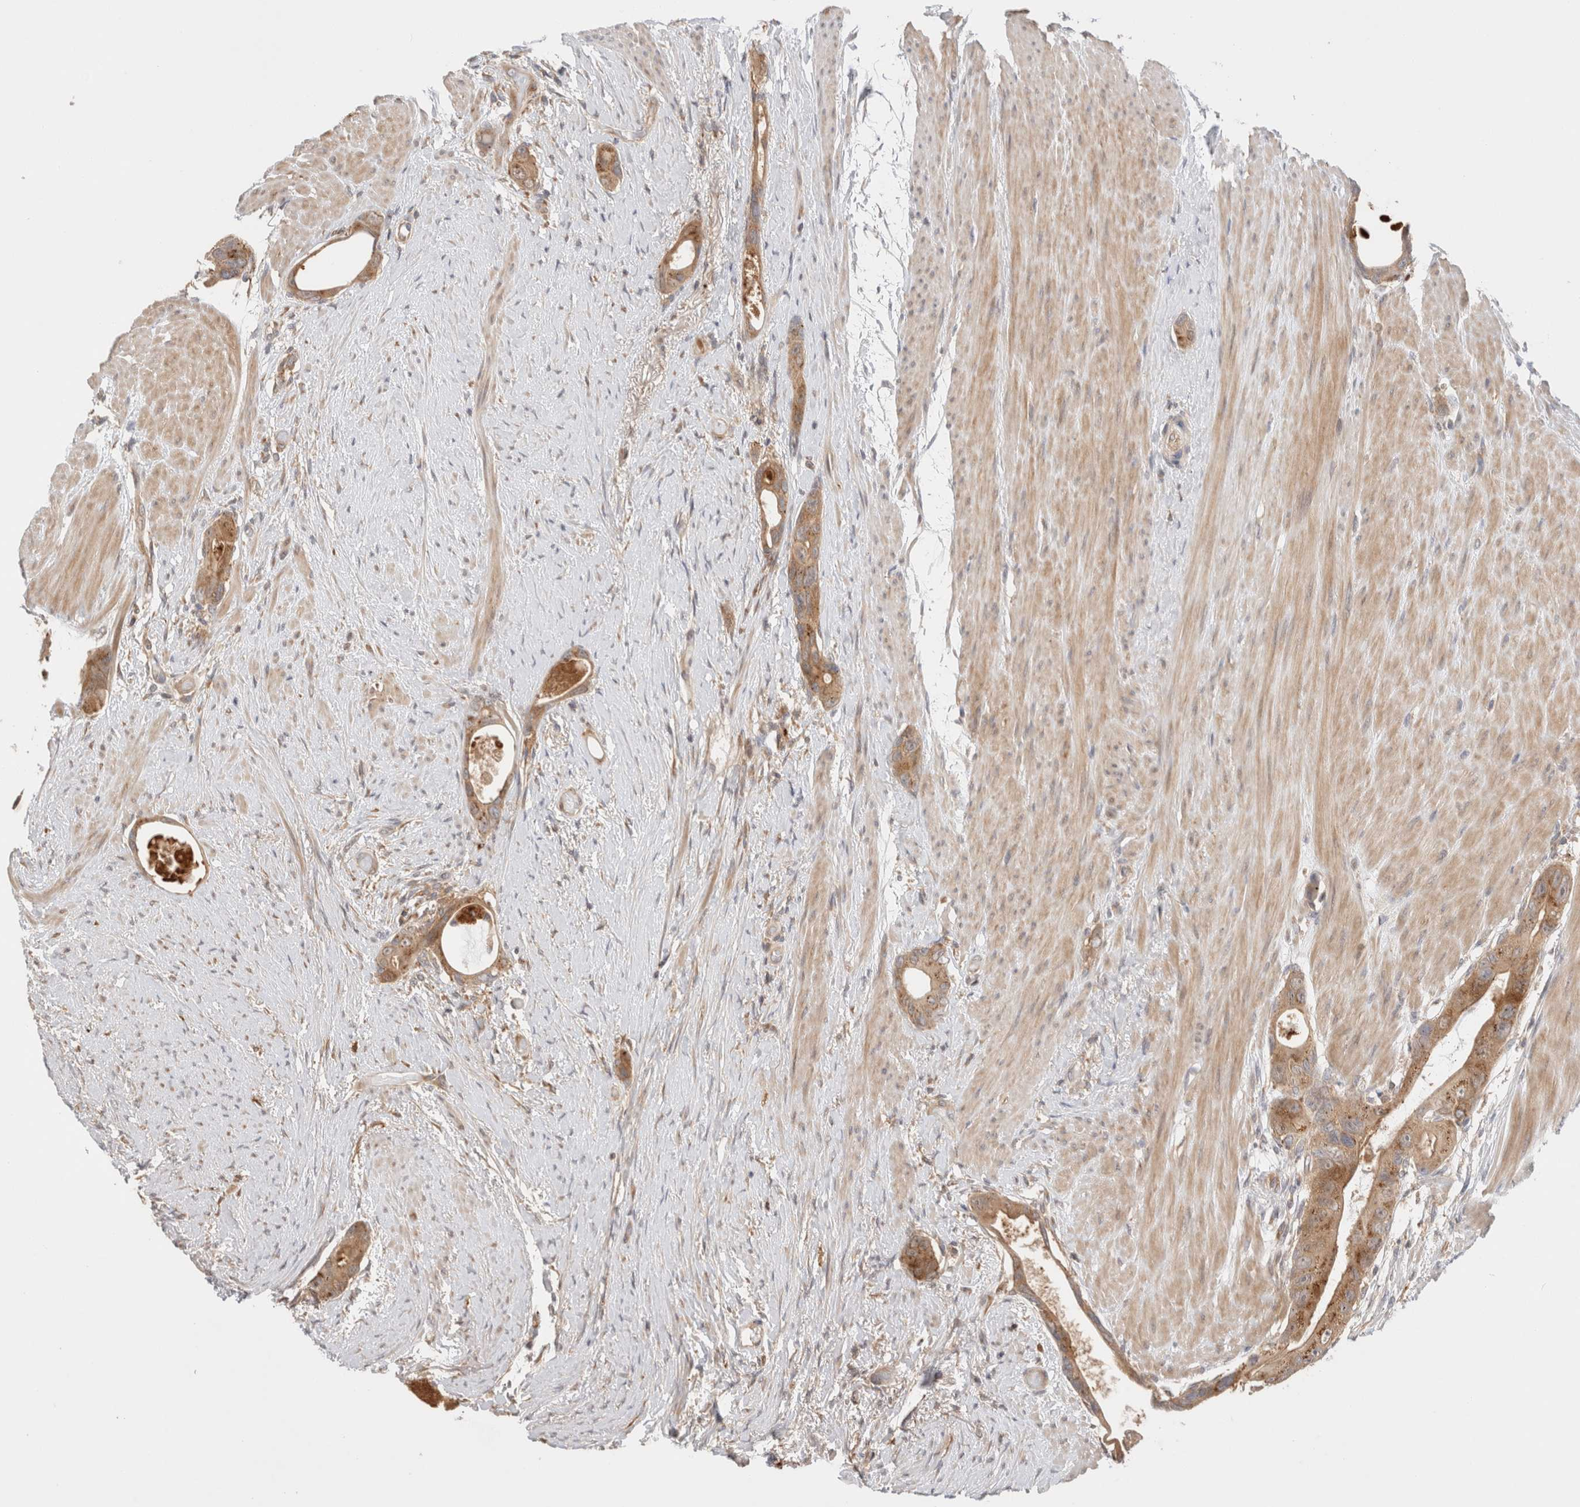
{"staining": {"intensity": "moderate", "quantity": ">75%", "location": "cytoplasmic/membranous"}, "tissue": "colorectal cancer", "cell_type": "Tumor cells", "image_type": "cancer", "snomed": [{"axis": "morphology", "description": "Adenocarcinoma, NOS"}, {"axis": "topography", "description": "Rectum"}], "caption": "The histopathology image displays a brown stain indicating the presence of a protein in the cytoplasmic/membranous of tumor cells in colorectal cancer.", "gene": "VPS28", "patient": {"sex": "male", "age": 51}}